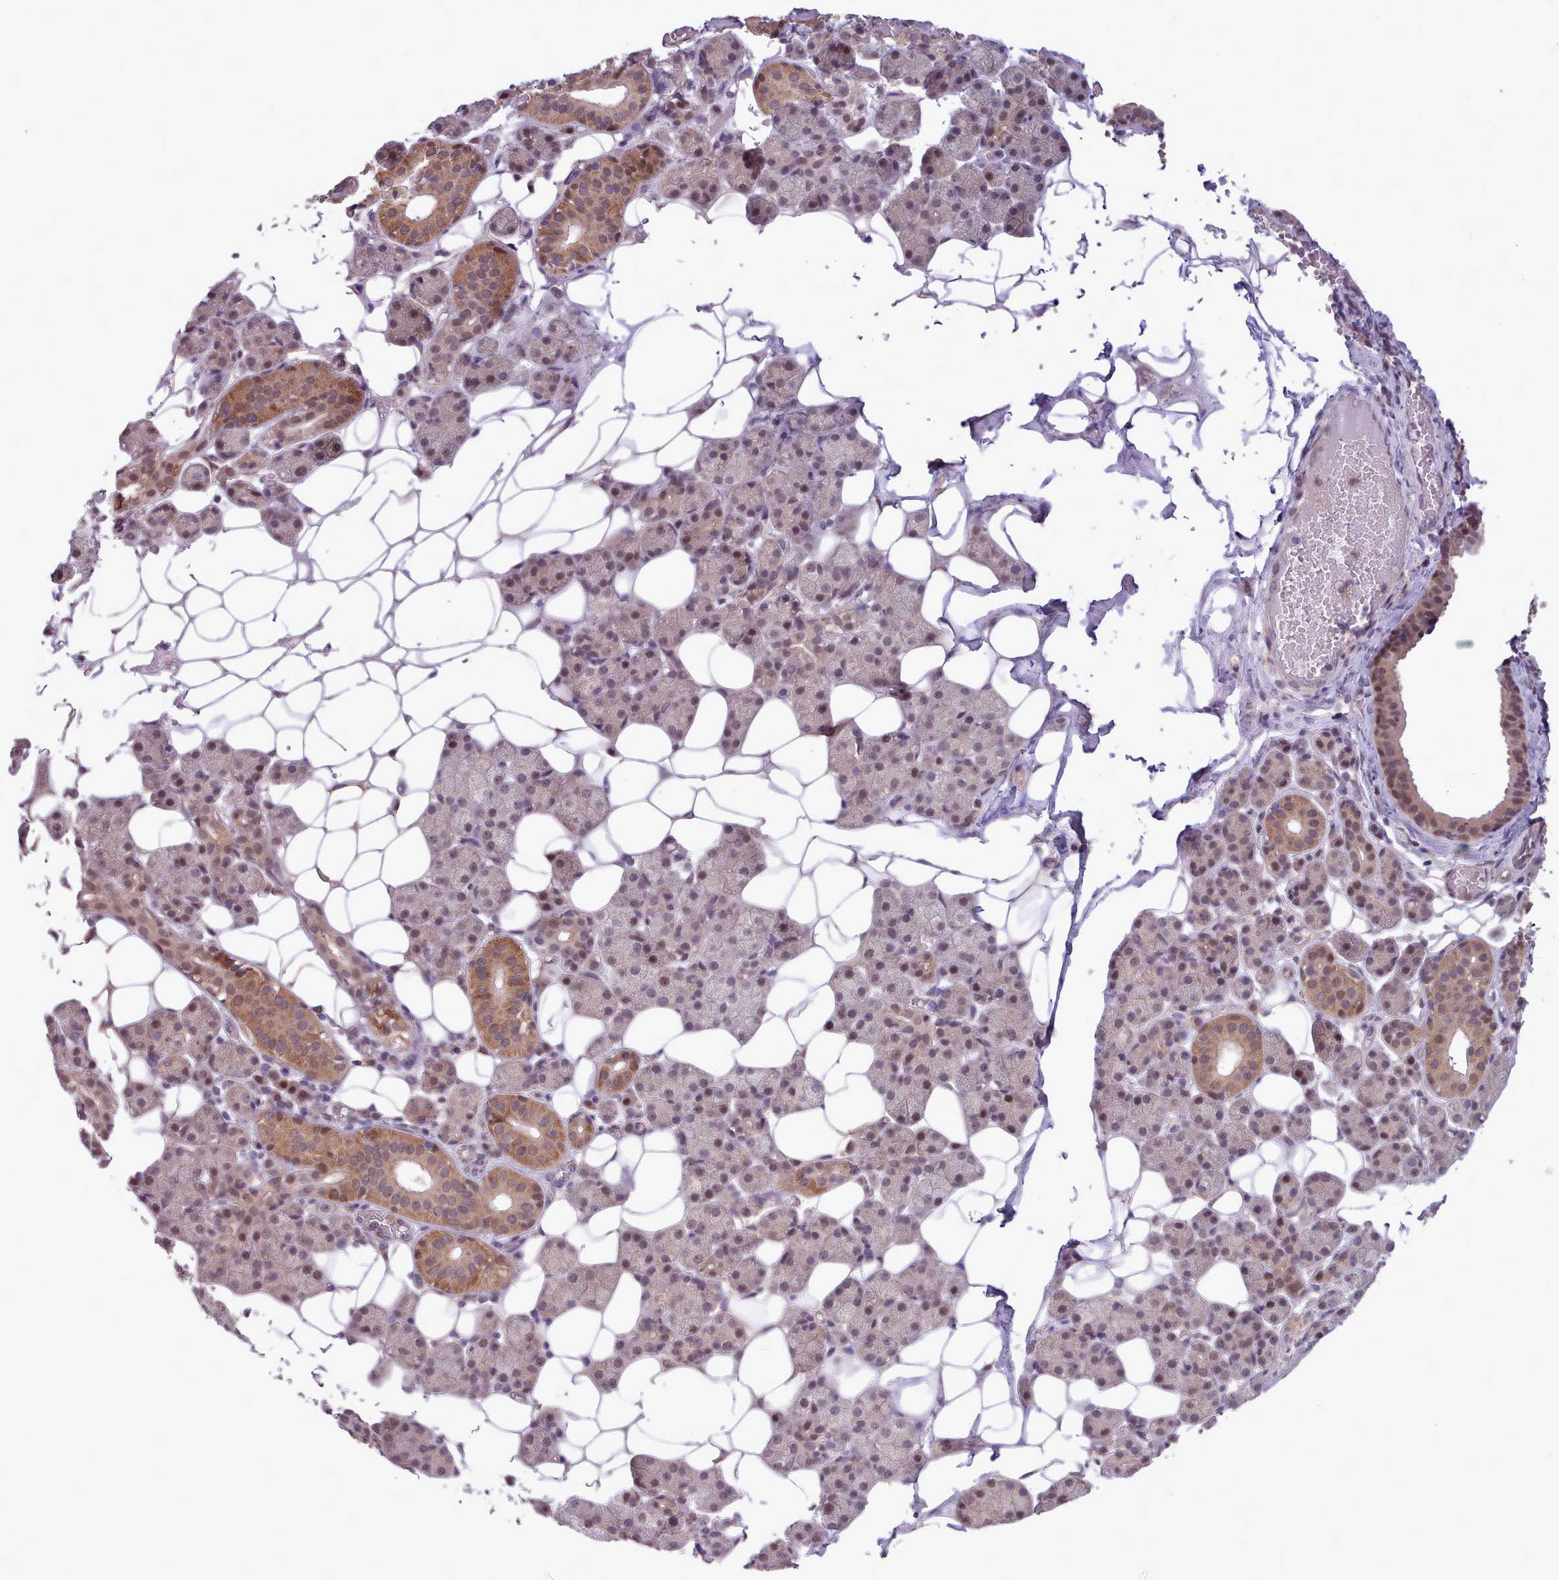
{"staining": {"intensity": "moderate", "quantity": "25%-75%", "location": "cytoplasmic/membranous,nuclear"}, "tissue": "salivary gland", "cell_type": "Glandular cells", "image_type": "normal", "snomed": [{"axis": "morphology", "description": "Normal tissue, NOS"}, {"axis": "topography", "description": "Salivary gland"}], "caption": "Immunohistochemistry (IHC) photomicrograph of unremarkable salivary gland stained for a protein (brown), which shows medium levels of moderate cytoplasmic/membranous,nuclear positivity in about 25%-75% of glandular cells.", "gene": "AHCY", "patient": {"sex": "female", "age": 33}}